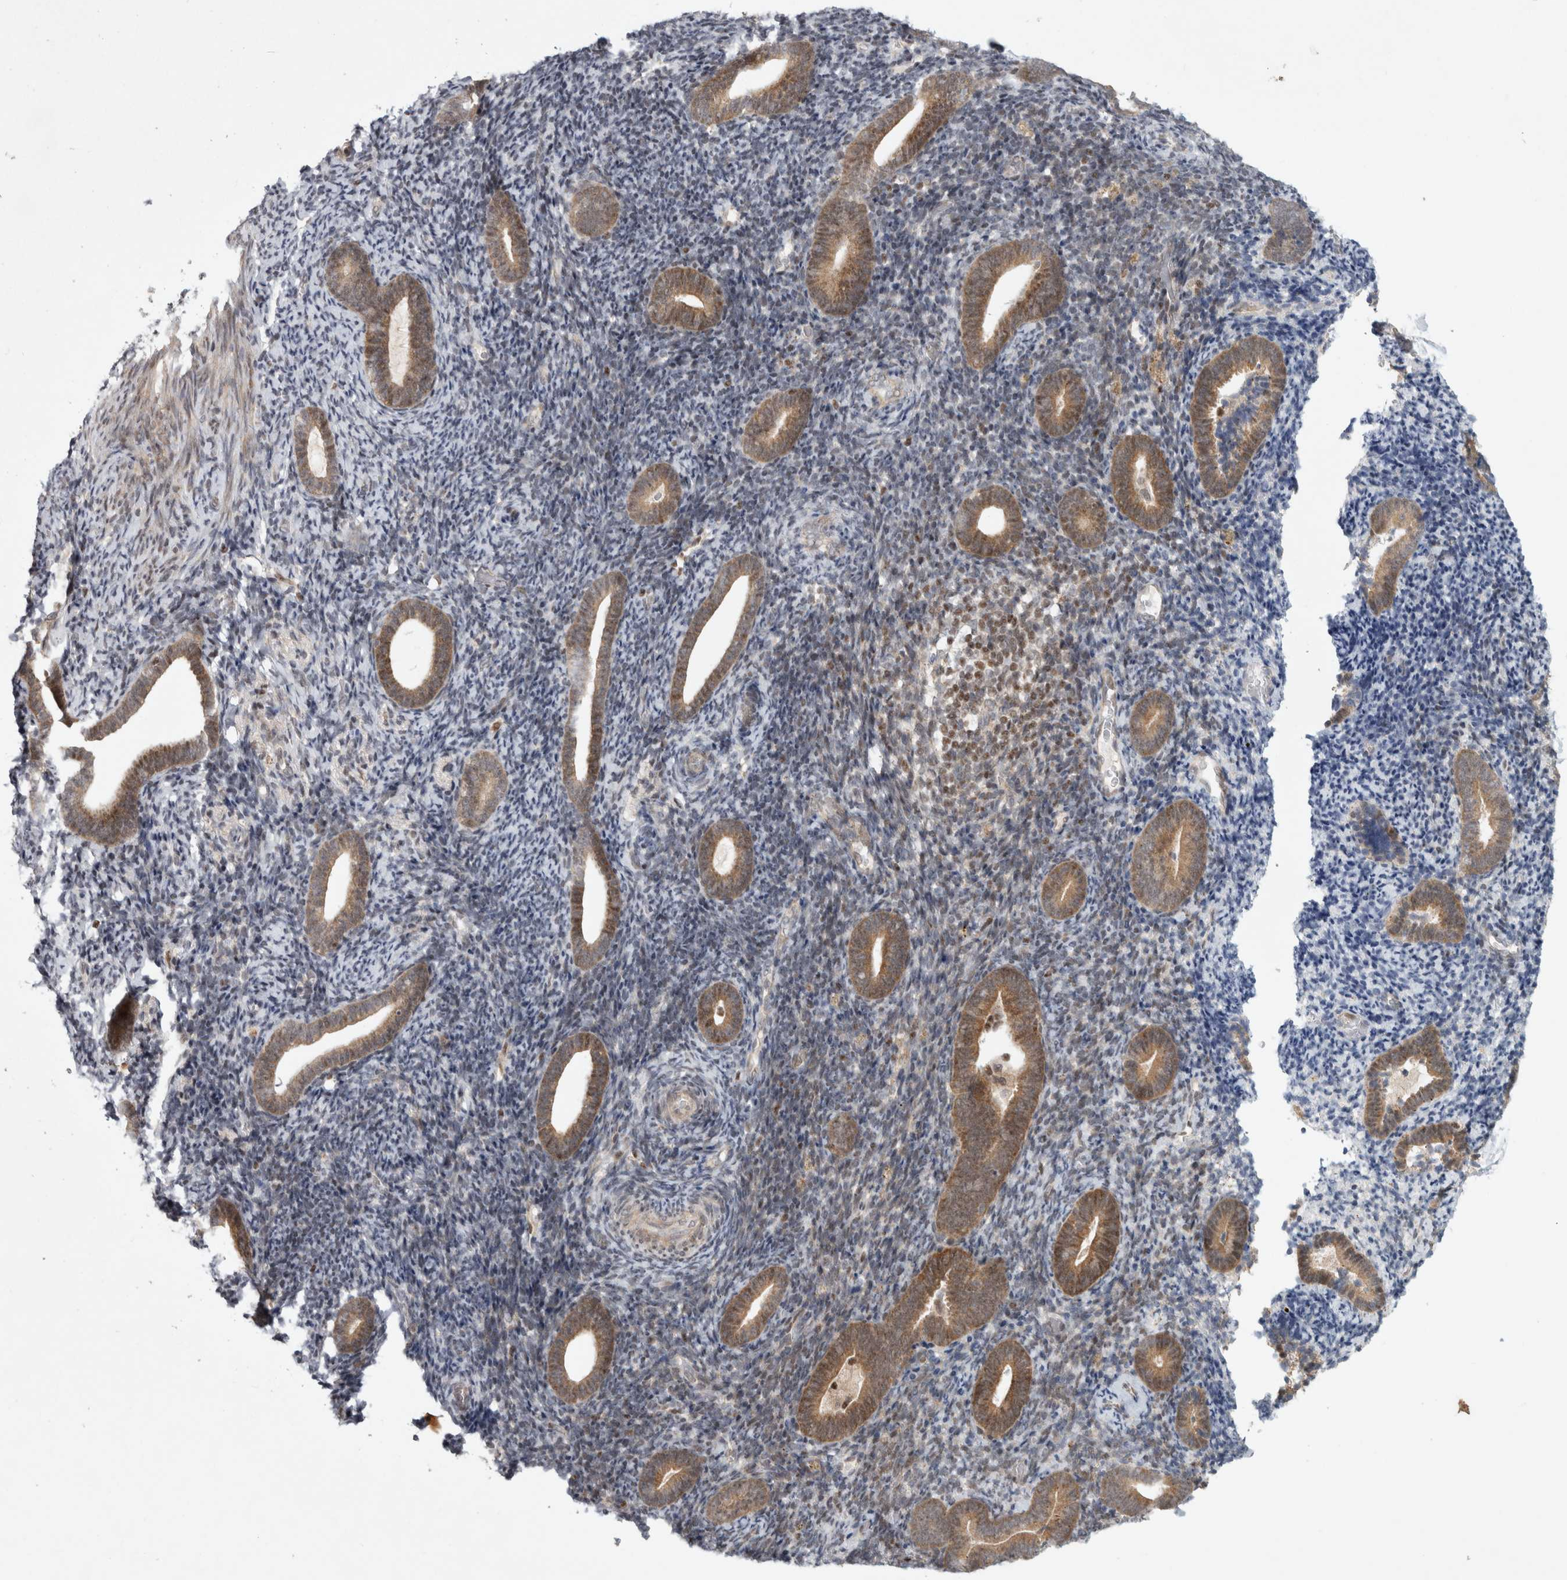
{"staining": {"intensity": "moderate", "quantity": "25%-75%", "location": "cytoplasmic/membranous"}, "tissue": "endometrium", "cell_type": "Cells in endometrial stroma", "image_type": "normal", "snomed": [{"axis": "morphology", "description": "Normal tissue, NOS"}, {"axis": "topography", "description": "Endometrium"}], "caption": "Immunohistochemical staining of unremarkable endometrium demonstrates medium levels of moderate cytoplasmic/membranous expression in about 25%-75% of cells in endometrial stroma. The staining was performed using DAB to visualize the protein expression in brown, while the nuclei were stained in blue with hematoxylin (Magnification: 20x).", "gene": "KDM8", "patient": {"sex": "female", "age": 51}}